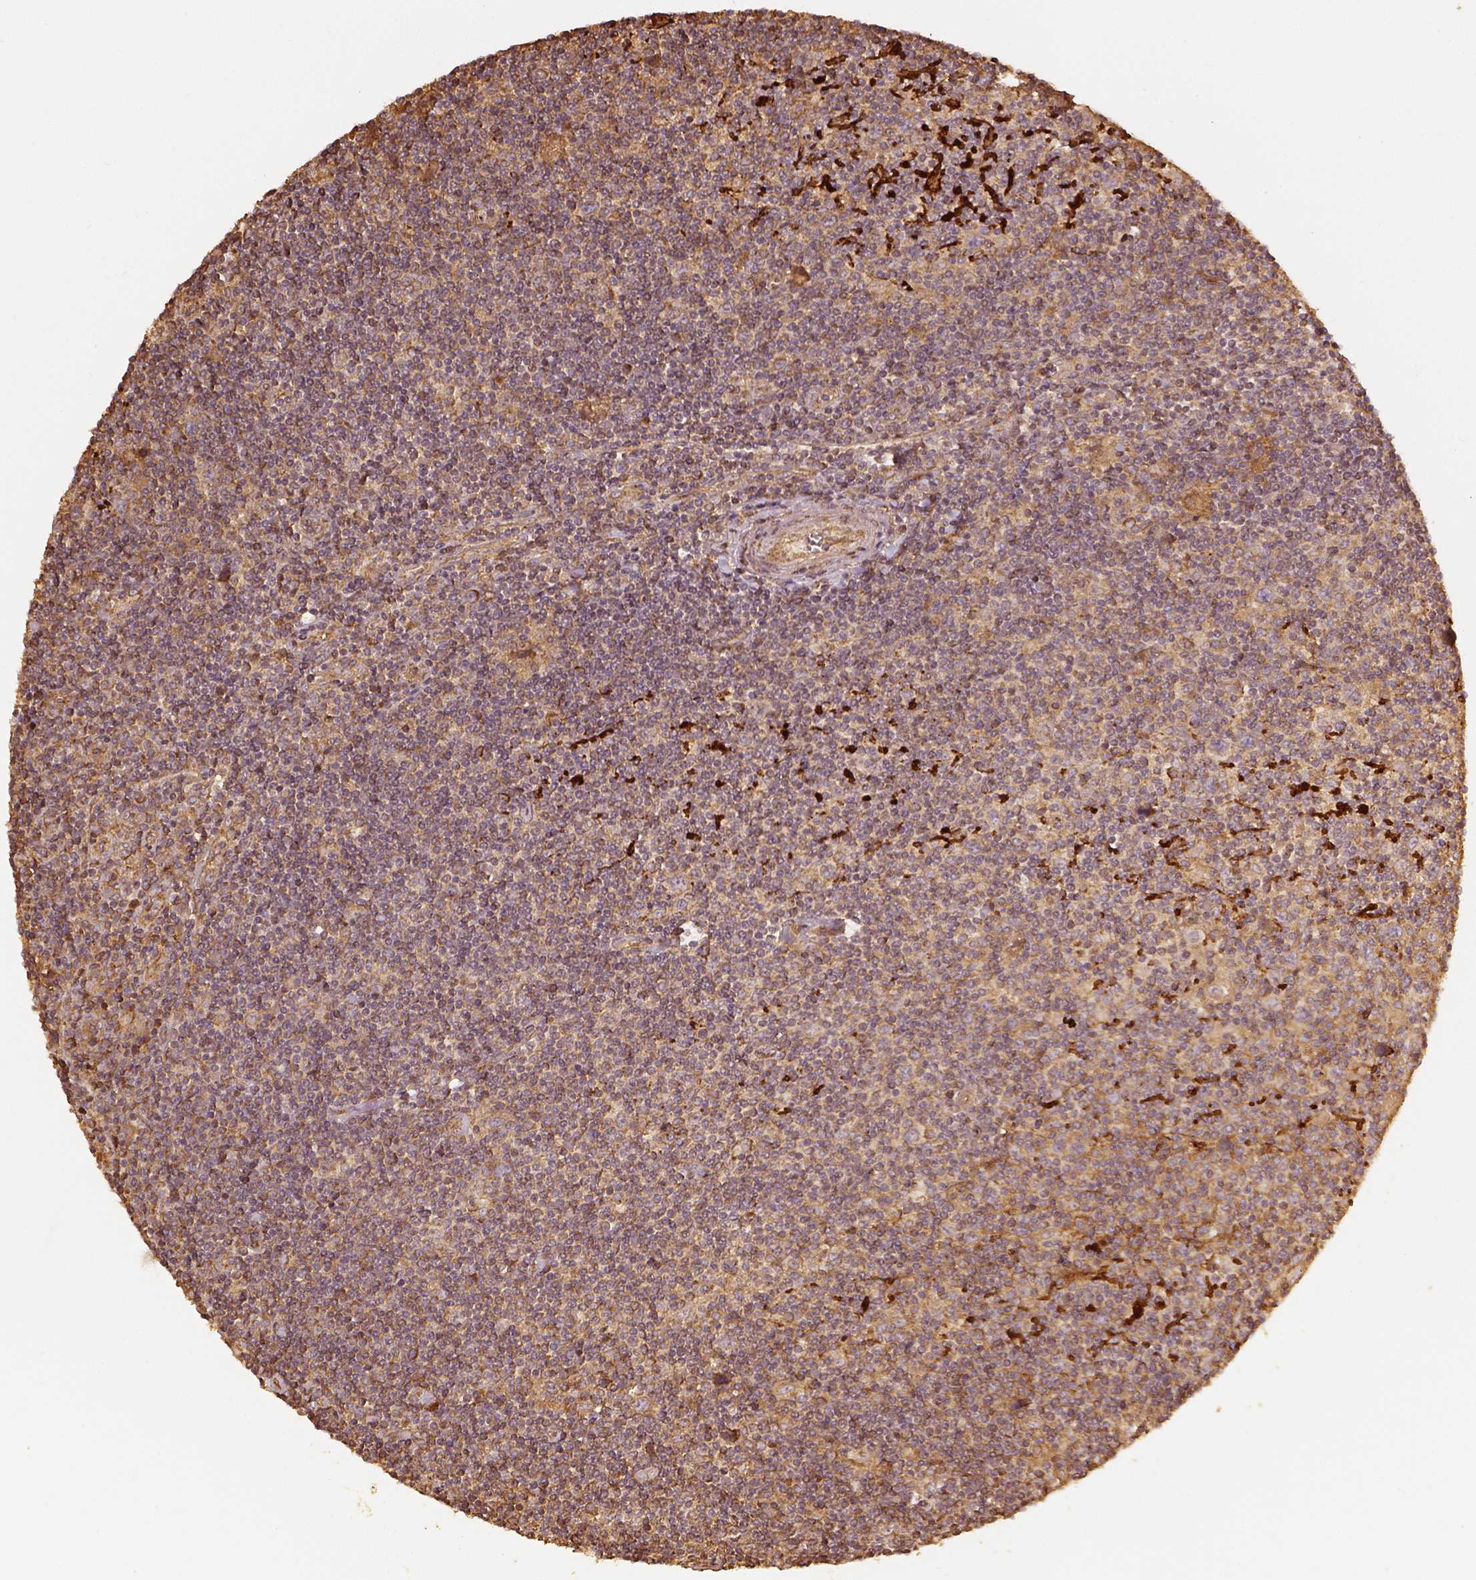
{"staining": {"intensity": "weak", "quantity": "25%-75%", "location": "cytoplasmic/membranous"}, "tissue": "lymphoma", "cell_type": "Tumor cells", "image_type": "cancer", "snomed": [{"axis": "morphology", "description": "Hodgkin's disease, NOS"}, {"axis": "topography", "description": "Lymph node"}], "caption": "Immunohistochemistry image of neoplastic tissue: human Hodgkin's disease stained using immunohistochemistry (IHC) displays low levels of weak protein expression localized specifically in the cytoplasmic/membranous of tumor cells, appearing as a cytoplasmic/membranous brown color.", "gene": "VEGFA", "patient": {"sex": "male", "age": 40}}